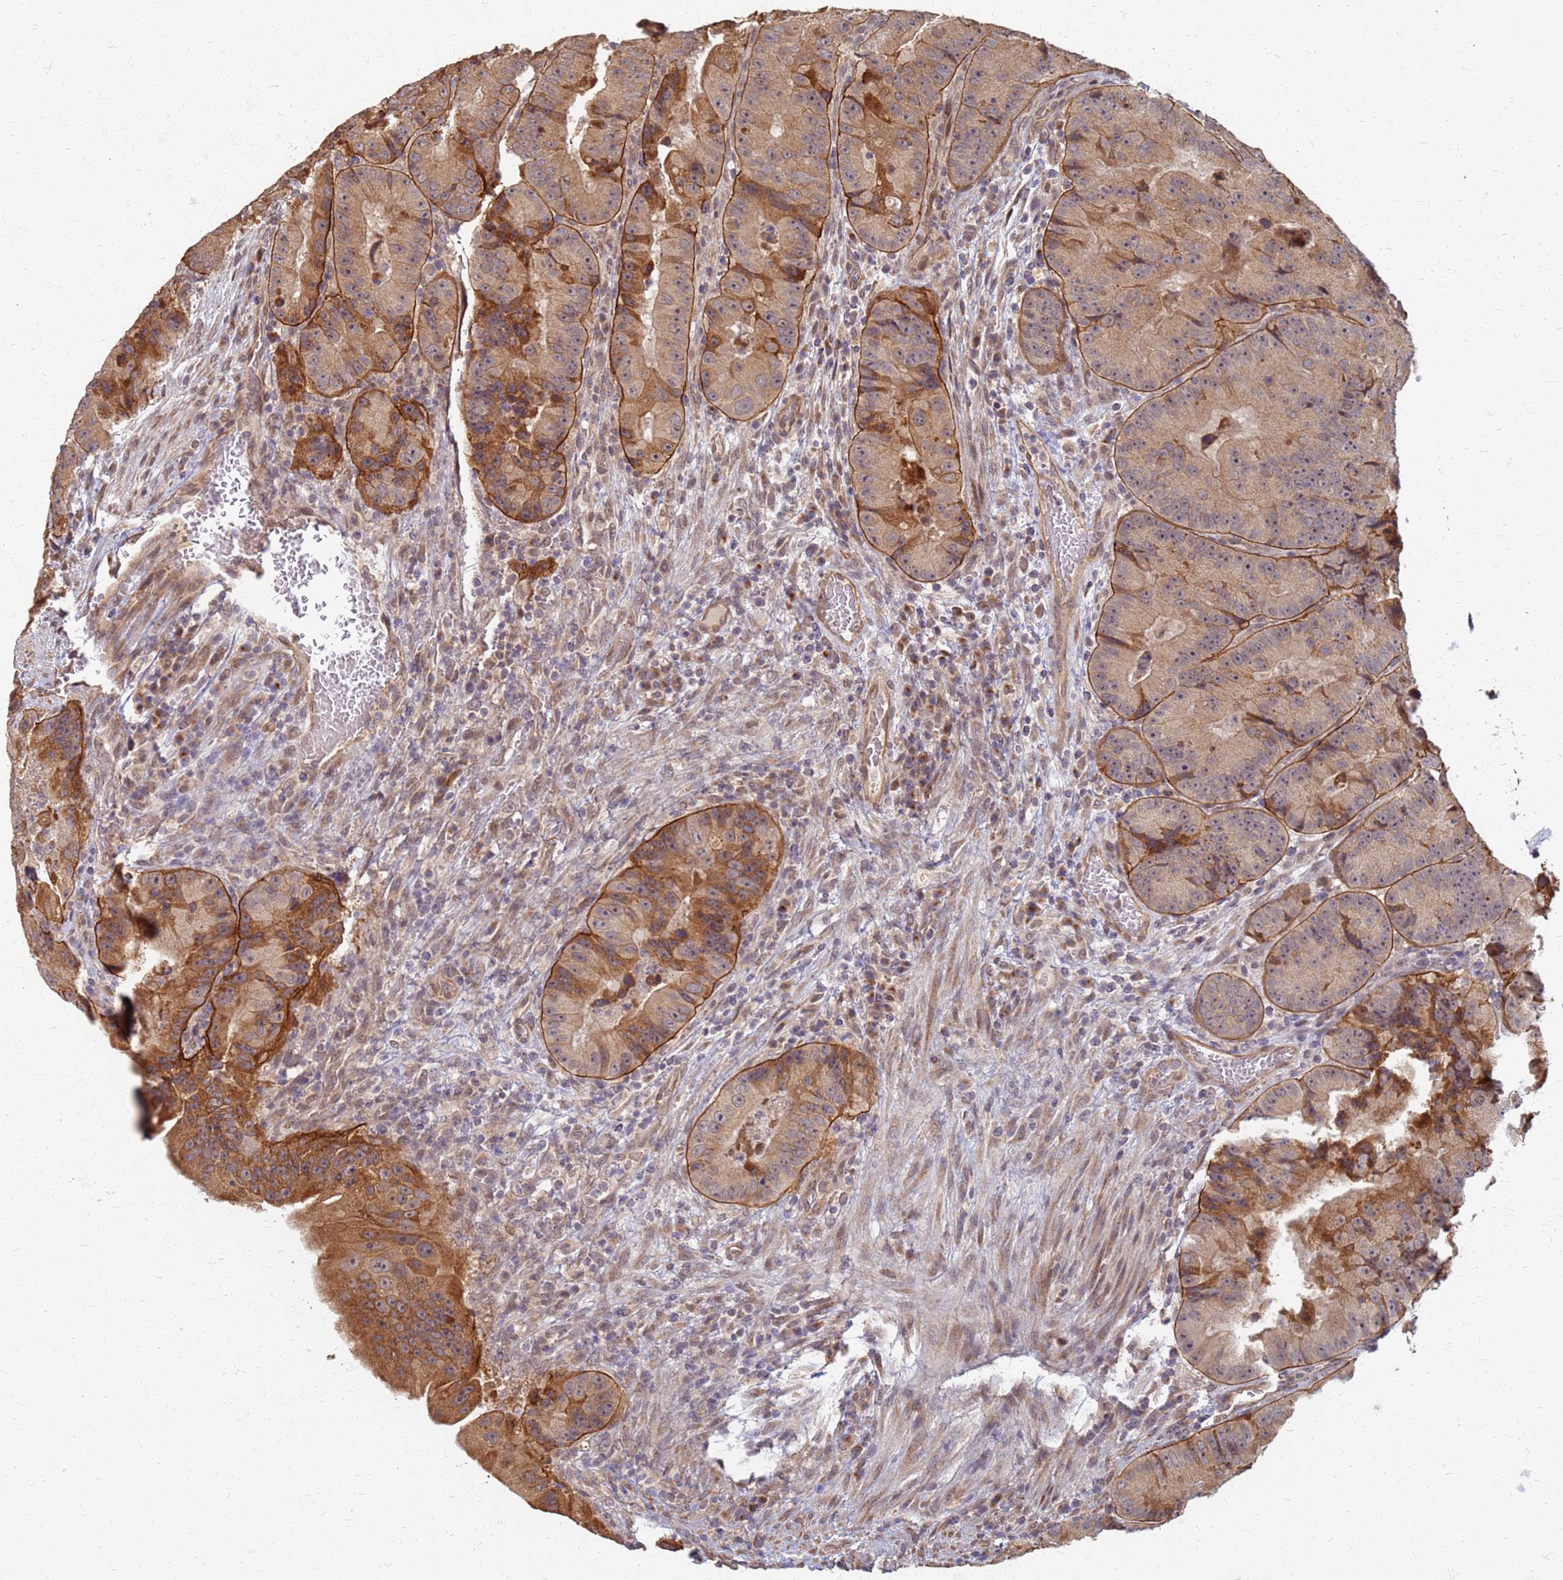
{"staining": {"intensity": "moderate", "quantity": ">75%", "location": "cytoplasmic/membranous"}, "tissue": "colorectal cancer", "cell_type": "Tumor cells", "image_type": "cancer", "snomed": [{"axis": "morphology", "description": "Adenocarcinoma, NOS"}, {"axis": "topography", "description": "Colon"}], "caption": "IHC of colorectal cancer exhibits medium levels of moderate cytoplasmic/membranous positivity in approximately >75% of tumor cells.", "gene": "ITGB4", "patient": {"sex": "female", "age": 86}}